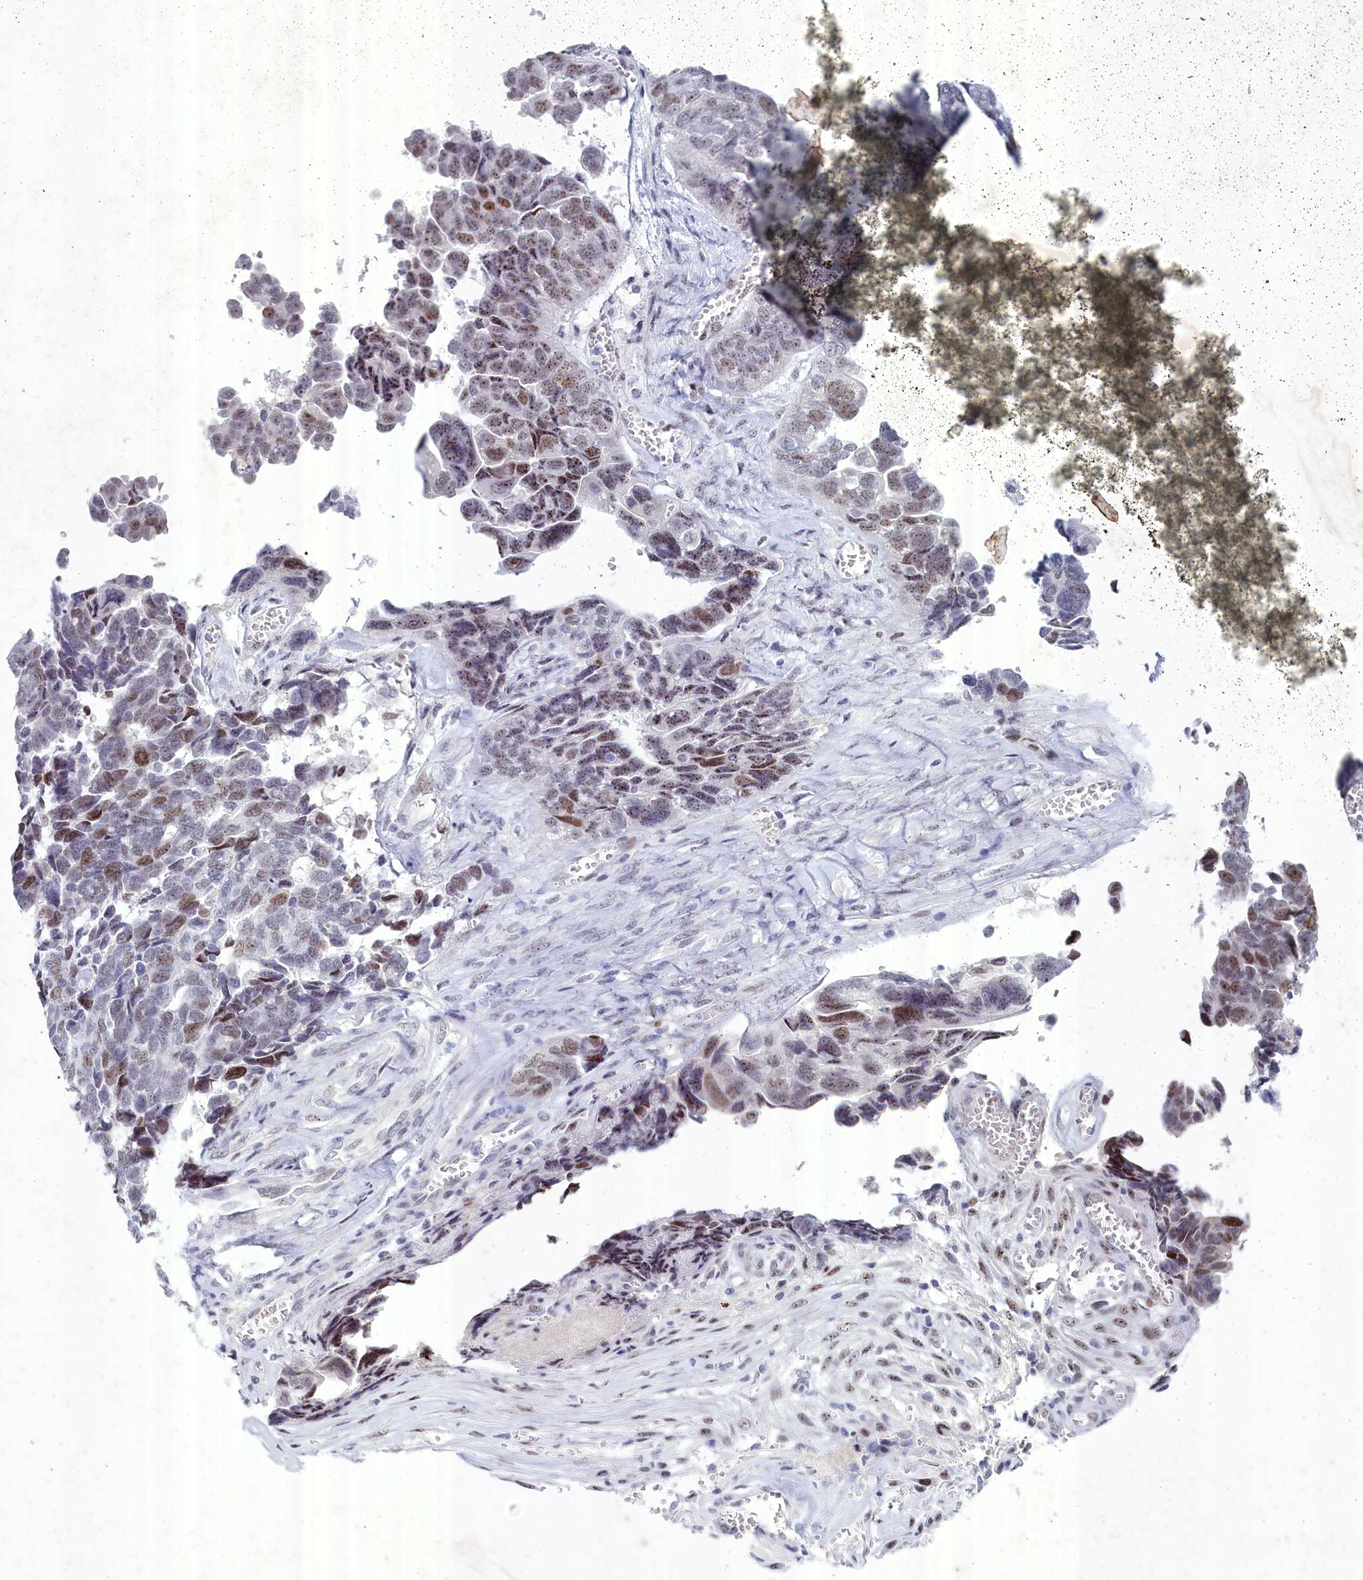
{"staining": {"intensity": "moderate", "quantity": "25%-75%", "location": "nuclear"}, "tissue": "ovarian cancer", "cell_type": "Tumor cells", "image_type": "cancer", "snomed": [{"axis": "morphology", "description": "Cystadenocarcinoma, serous, NOS"}, {"axis": "topography", "description": "Ovary"}], "caption": "Immunohistochemistry (IHC) micrograph of ovarian cancer (serous cystadenocarcinoma) stained for a protein (brown), which exhibits medium levels of moderate nuclear staining in approximately 25%-75% of tumor cells.", "gene": "WDR76", "patient": {"sex": "female", "age": 79}}